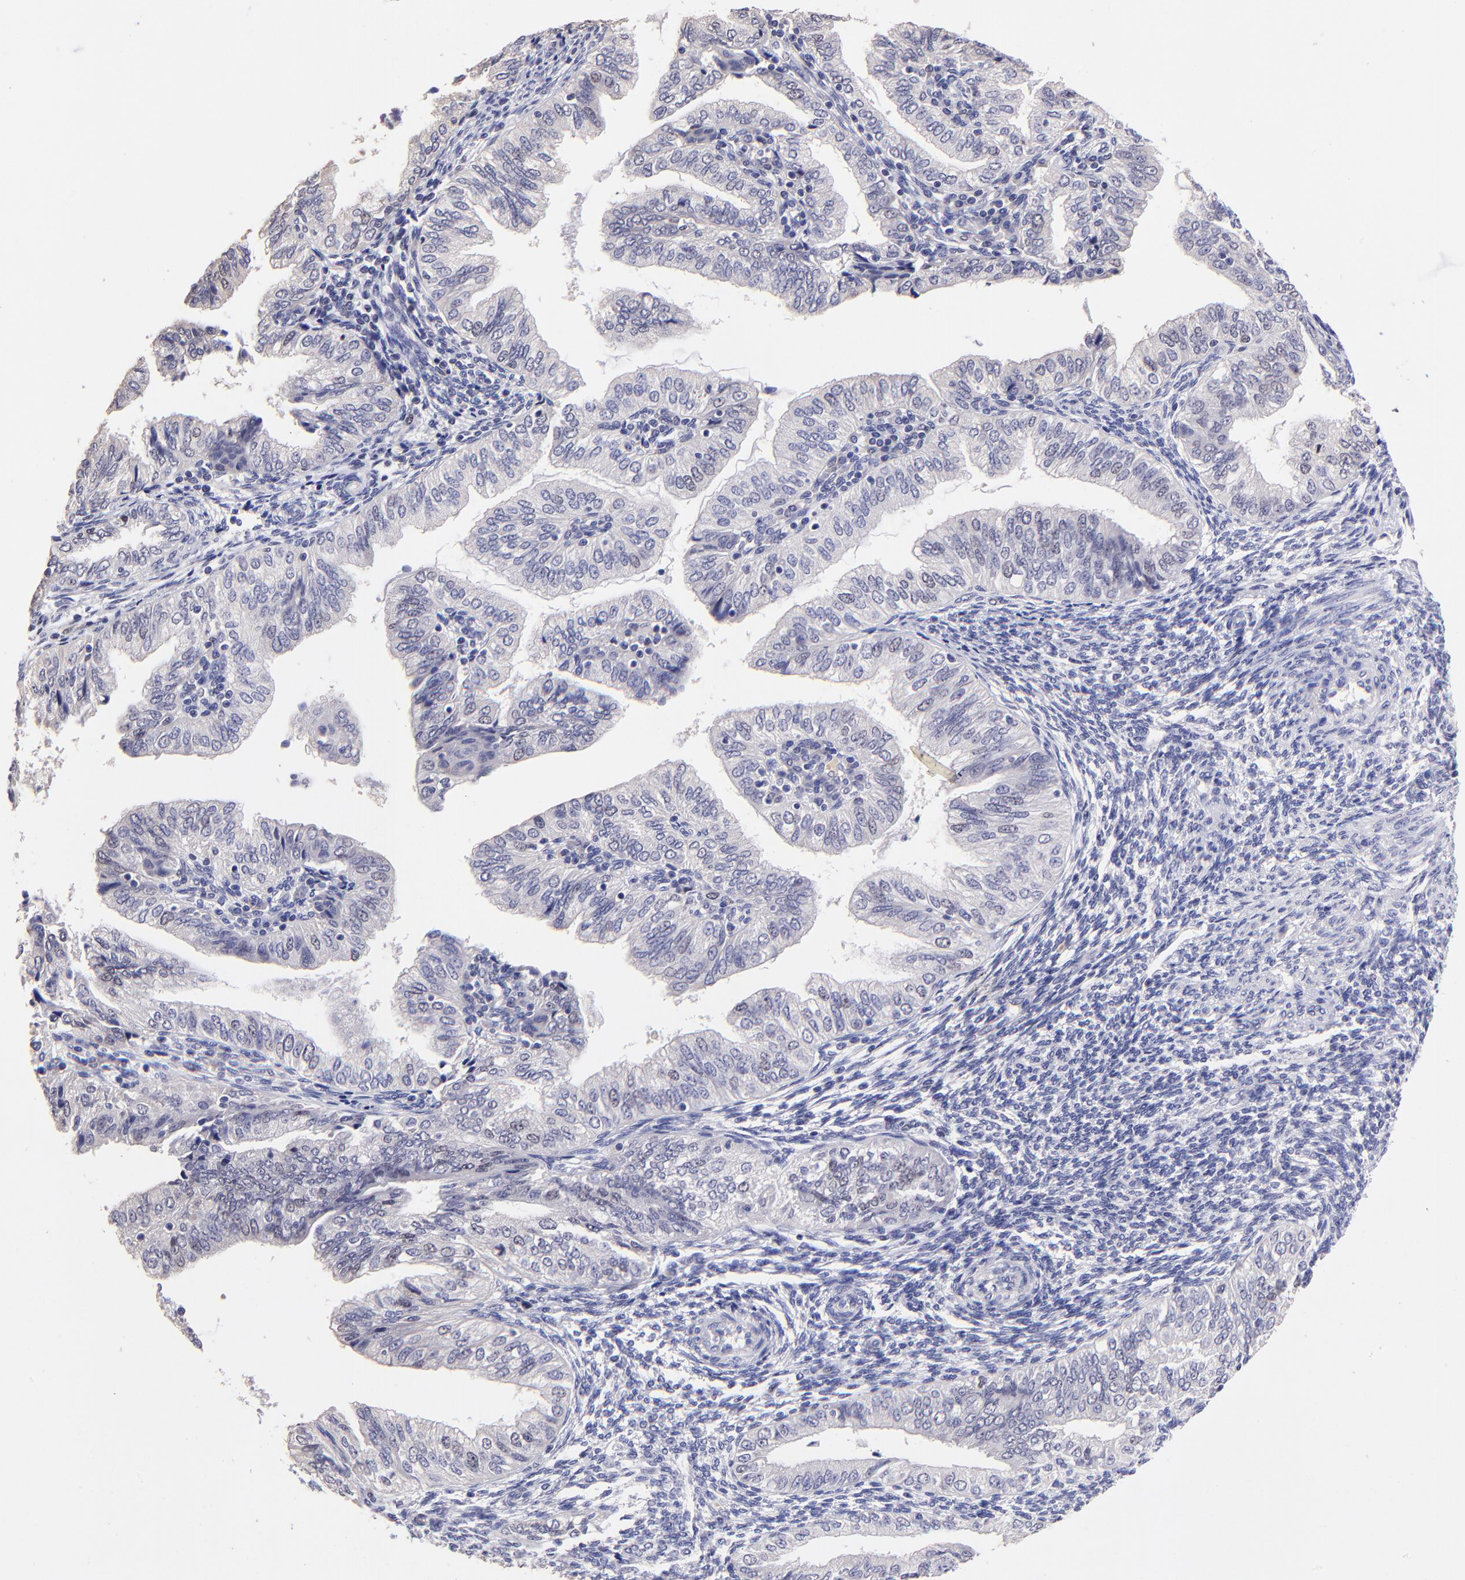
{"staining": {"intensity": "weak", "quantity": "<25%", "location": "nuclear"}, "tissue": "endometrial cancer", "cell_type": "Tumor cells", "image_type": "cancer", "snomed": [{"axis": "morphology", "description": "Adenocarcinoma, NOS"}, {"axis": "topography", "description": "Endometrium"}], "caption": "Tumor cells are negative for brown protein staining in endometrial cancer.", "gene": "DNMT1", "patient": {"sex": "female", "age": 51}}